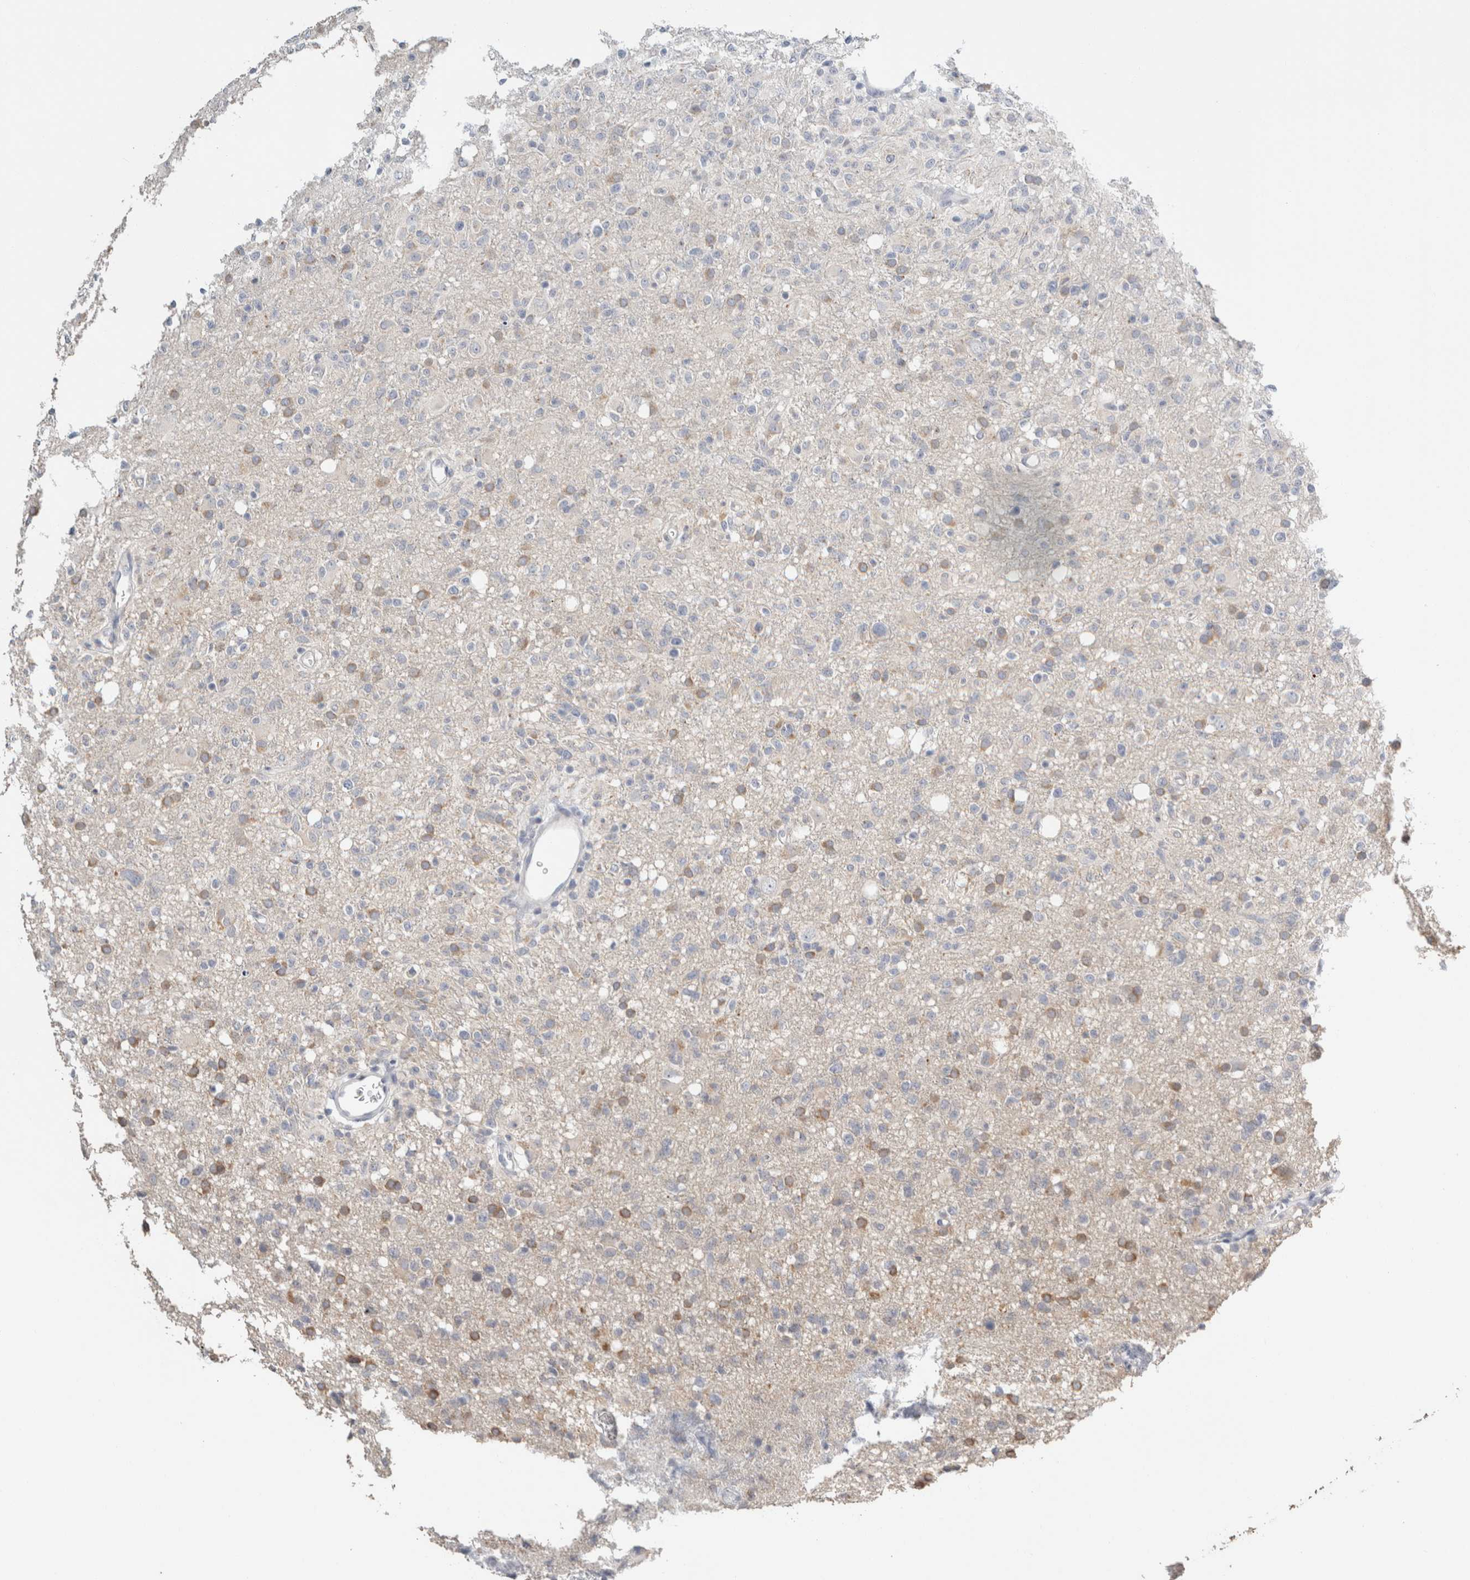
{"staining": {"intensity": "moderate", "quantity": "<25%", "location": "cytoplasmic/membranous"}, "tissue": "glioma", "cell_type": "Tumor cells", "image_type": "cancer", "snomed": [{"axis": "morphology", "description": "Glioma, malignant, High grade"}, {"axis": "topography", "description": "Brain"}], "caption": "Approximately <25% of tumor cells in human glioma reveal moderate cytoplasmic/membranous protein positivity as visualized by brown immunohistochemical staining.", "gene": "CRAT", "patient": {"sex": "female", "age": 57}}